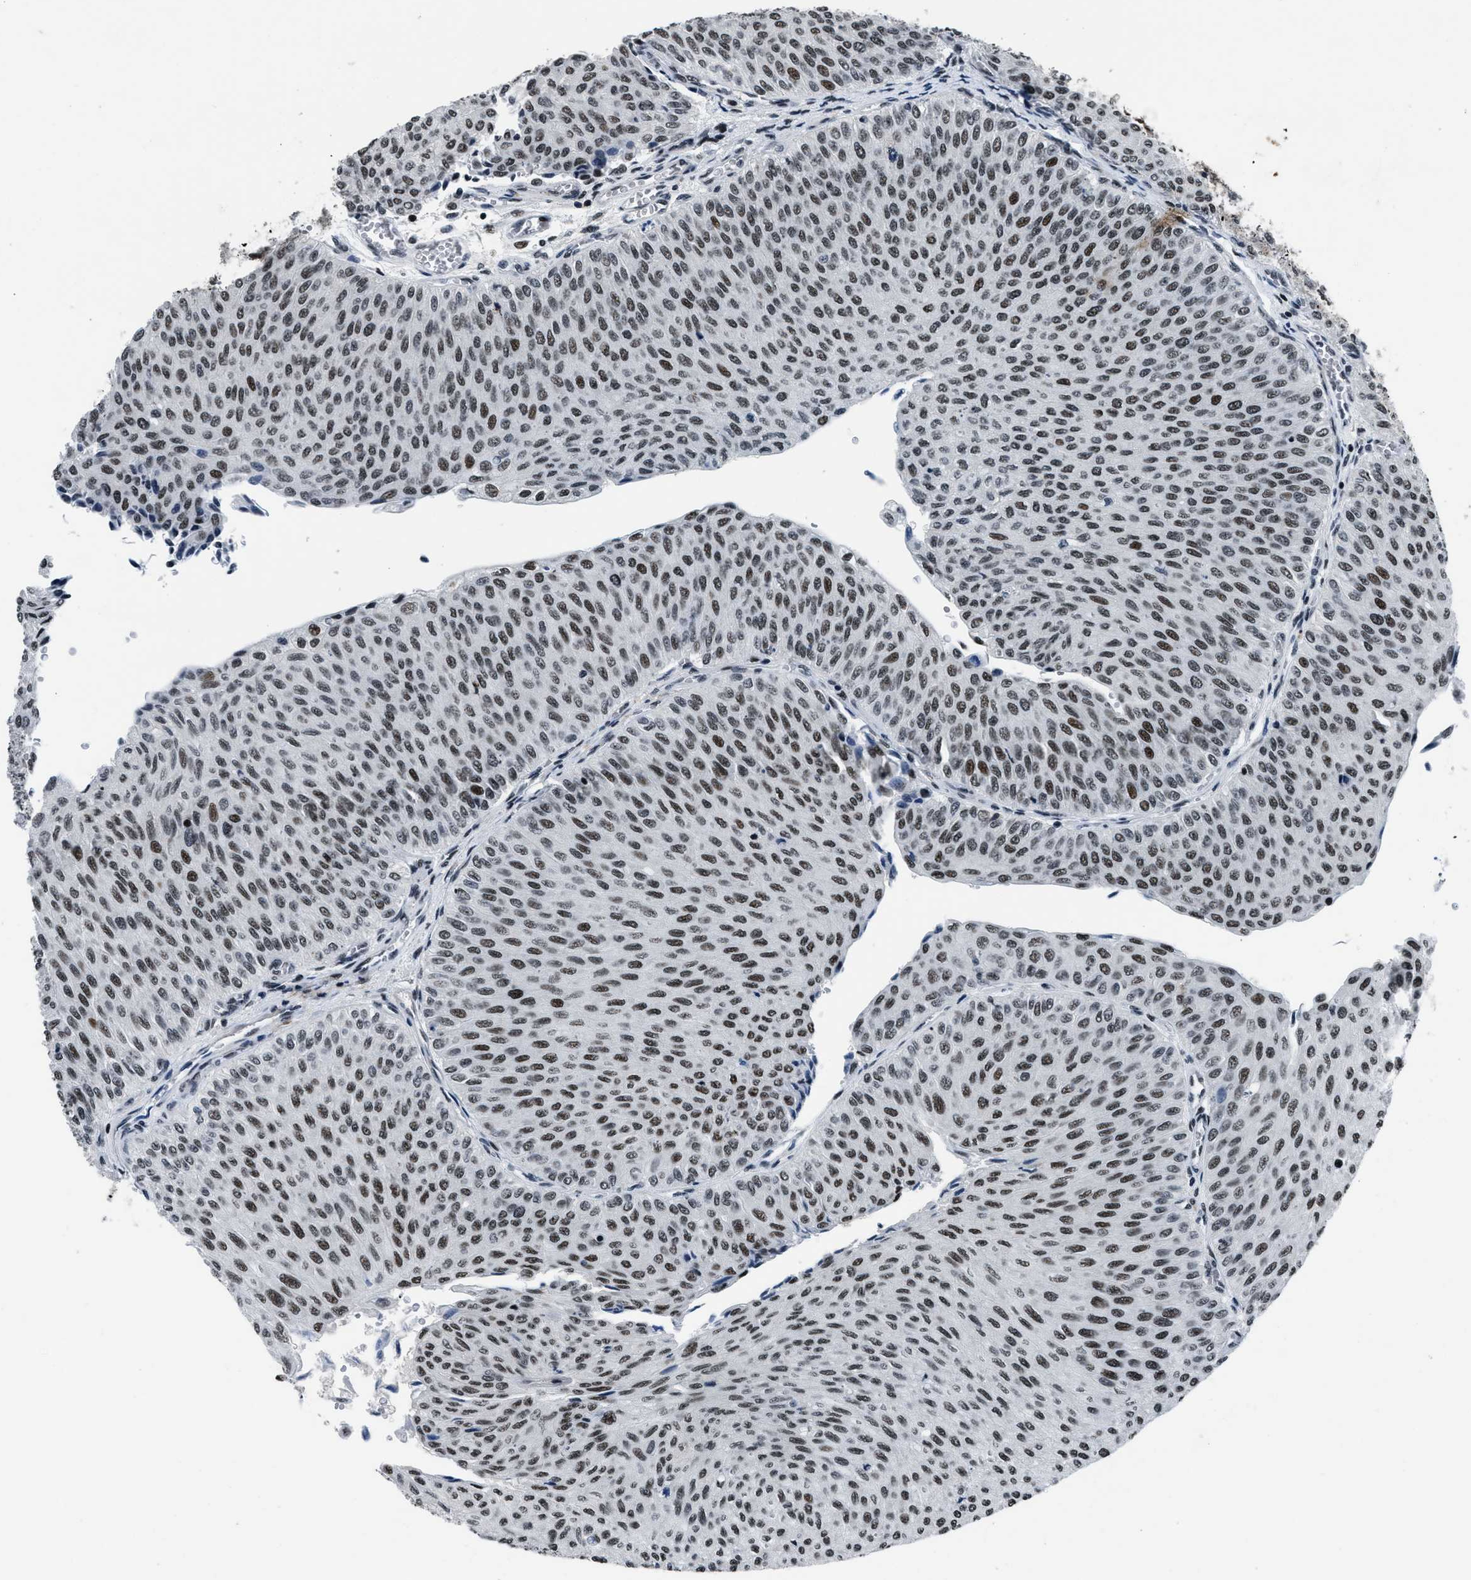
{"staining": {"intensity": "strong", "quantity": ">75%", "location": "nuclear"}, "tissue": "urothelial cancer", "cell_type": "Tumor cells", "image_type": "cancer", "snomed": [{"axis": "morphology", "description": "Urothelial carcinoma, Low grade"}, {"axis": "topography", "description": "Urinary bladder"}], "caption": "A photomicrograph of urothelial carcinoma (low-grade) stained for a protein displays strong nuclear brown staining in tumor cells.", "gene": "SMARCB1", "patient": {"sex": "male", "age": 78}}